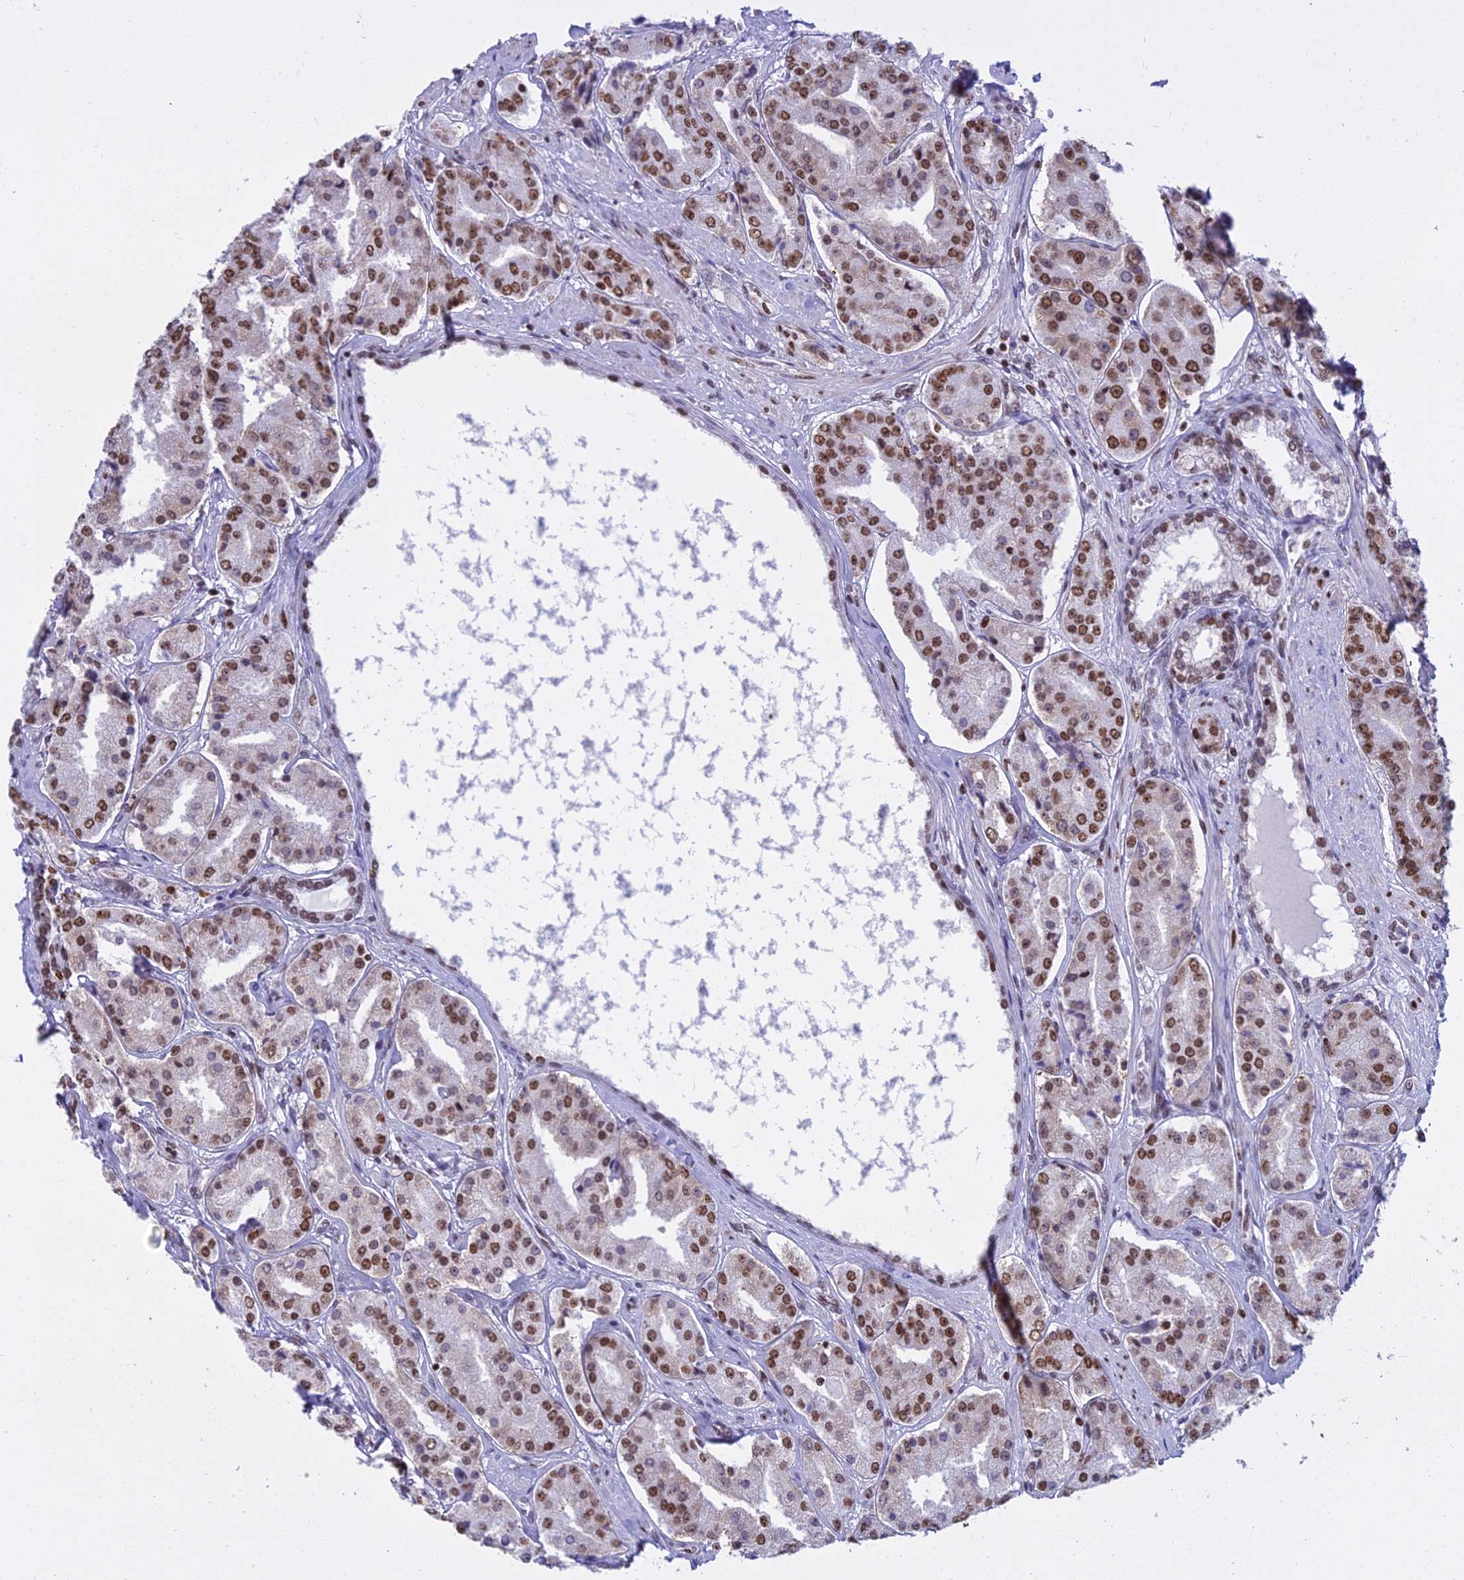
{"staining": {"intensity": "moderate", "quantity": ">75%", "location": "nuclear"}, "tissue": "prostate cancer", "cell_type": "Tumor cells", "image_type": "cancer", "snomed": [{"axis": "morphology", "description": "Adenocarcinoma, High grade"}, {"axis": "topography", "description": "Prostate"}], "caption": "Protein staining of adenocarcinoma (high-grade) (prostate) tissue exhibits moderate nuclear positivity in about >75% of tumor cells. (Brightfield microscopy of DAB IHC at high magnification).", "gene": "PARP1", "patient": {"sex": "male", "age": 63}}